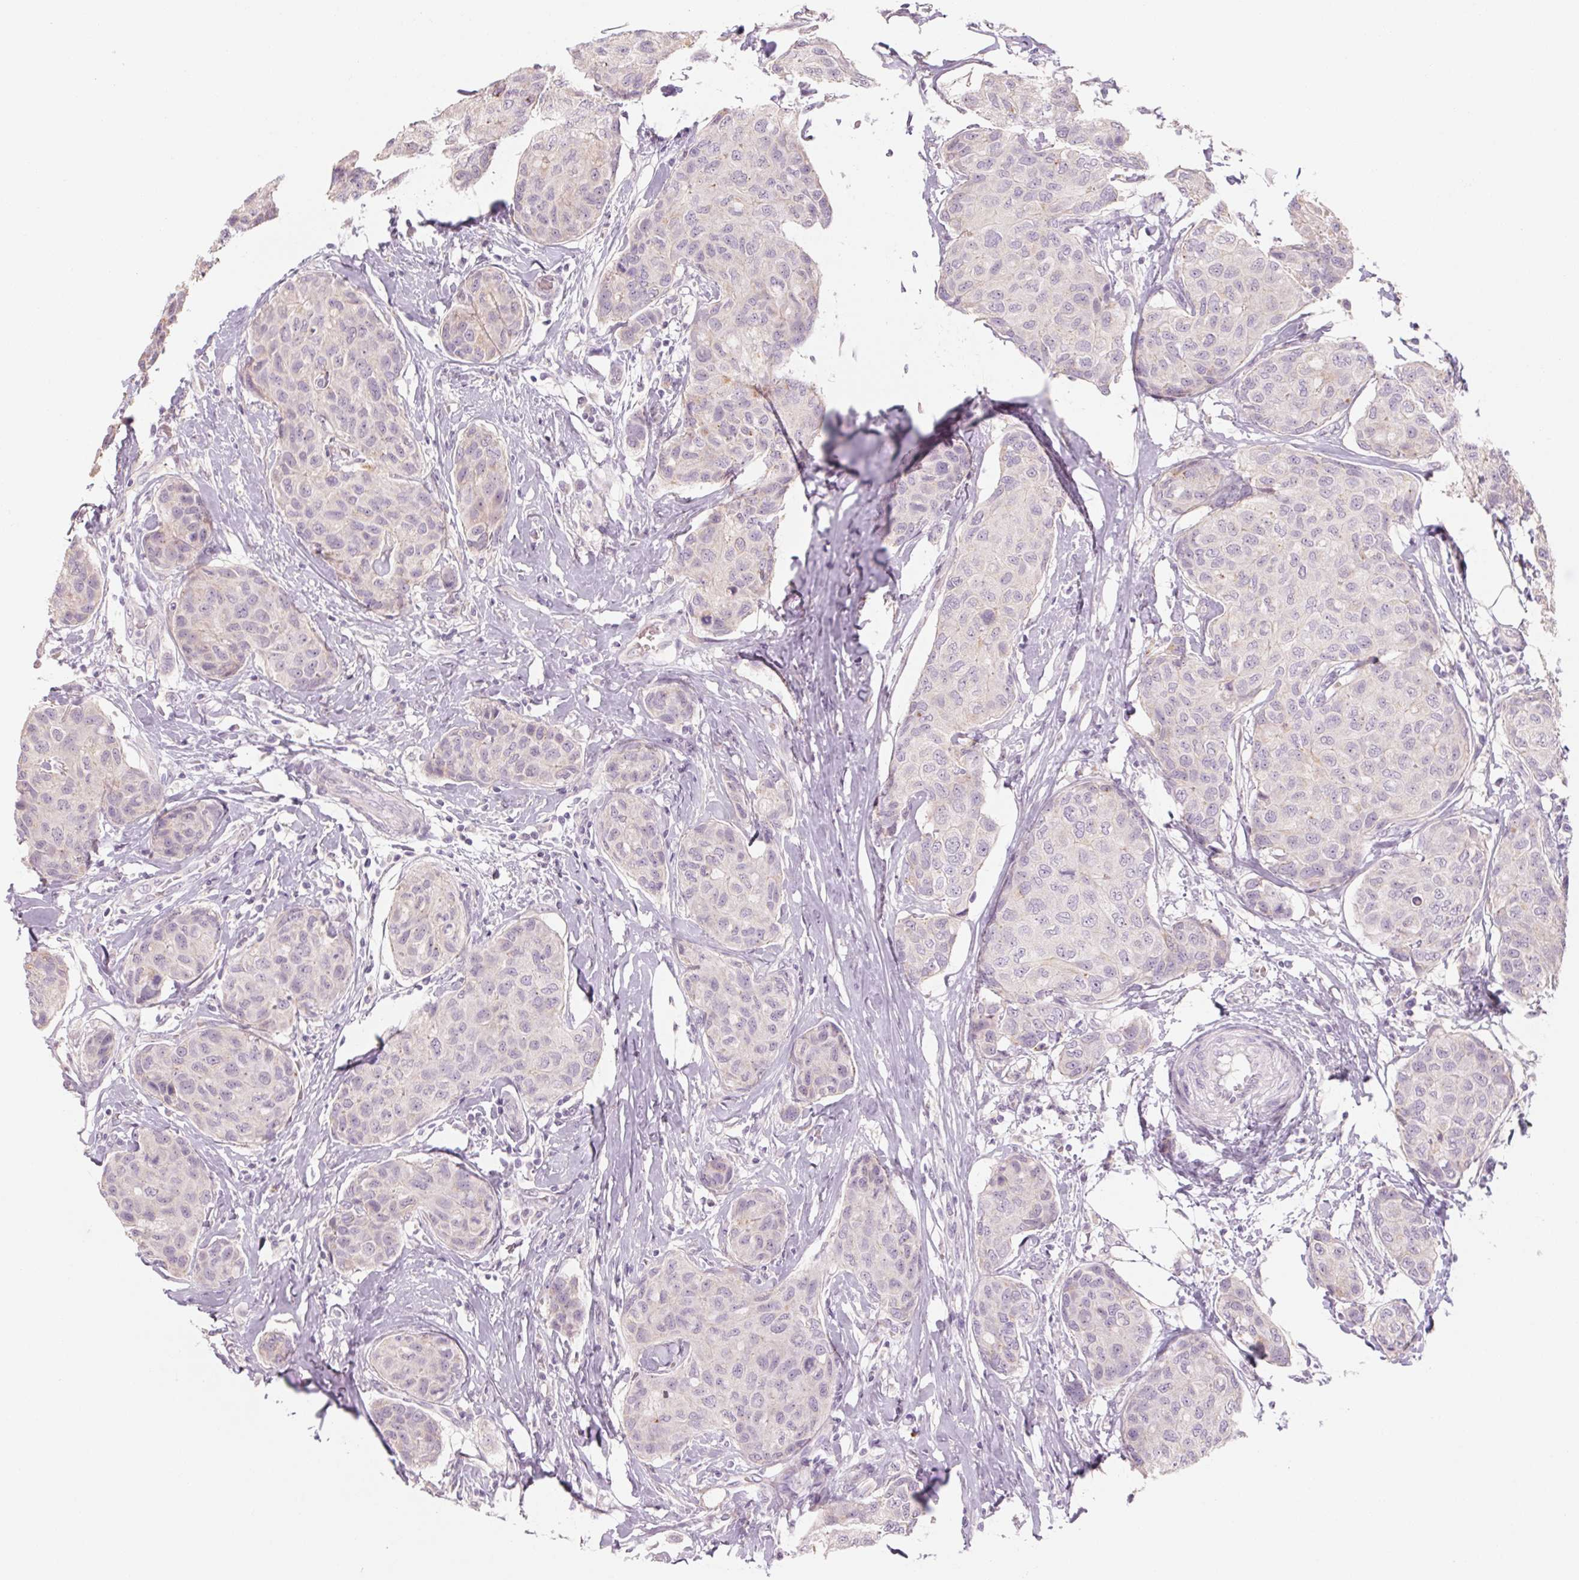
{"staining": {"intensity": "negative", "quantity": "none", "location": "none"}, "tissue": "breast cancer", "cell_type": "Tumor cells", "image_type": "cancer", "snomed": [{"axis": "morphology", "description": "Duct carcinoma"}, {"axis": "topography", "description": "Breast"}], "caption": "High magnification brightfield microscopy of infiltrating ductal carcinoma (breast) stained with DAB (brown) and counterstained with hematoxylin (blue): tumor cells show no significant positivity.", "gene": "POU1F1", "patient": {"sex": "female", "age": 80}}